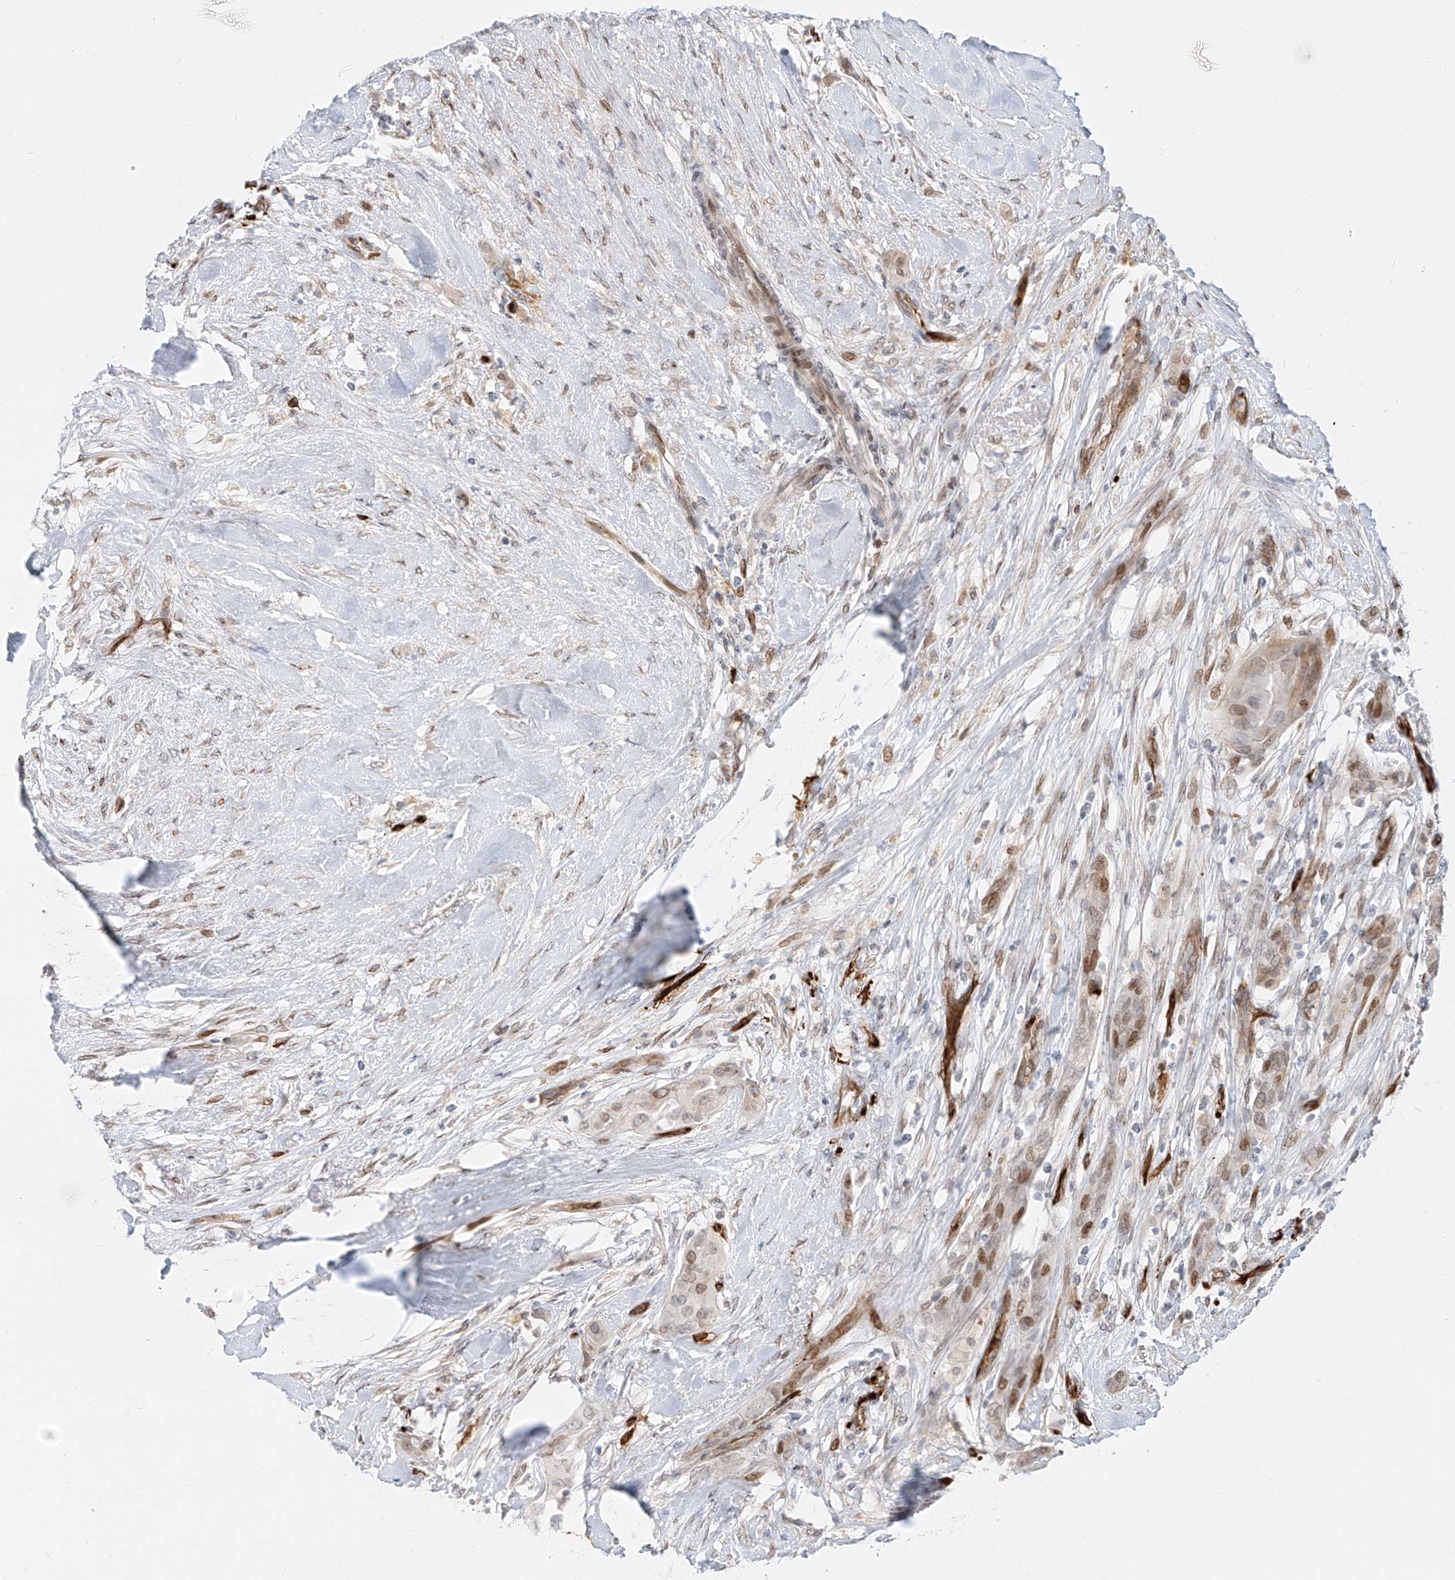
{"staining": {"intensity": "moderate", "quantity": "<25%", "location": "nuclear"}, "tissue": "thyroid cancer", "cell_type": "Tumor cells", "image_type": "cancer", "snomed": [{"axis": "morphology", "description": "Papillary adenocarcinoma, NOS"}, {"axis": "topography", "description": "Thyroid gland"}], "caption": "The immunohistochemical stain labels moderate nuclear expression in tumor cells of thyroid cancer (papillary adenocarcinoma) tissue. The staining is performed using DAB brown chromogen to label protein expression. The nuclei are counter-stained blue using hematoxylin.", "gene": "NHSL1", "patient": {"sex": "female", "age": 59}}